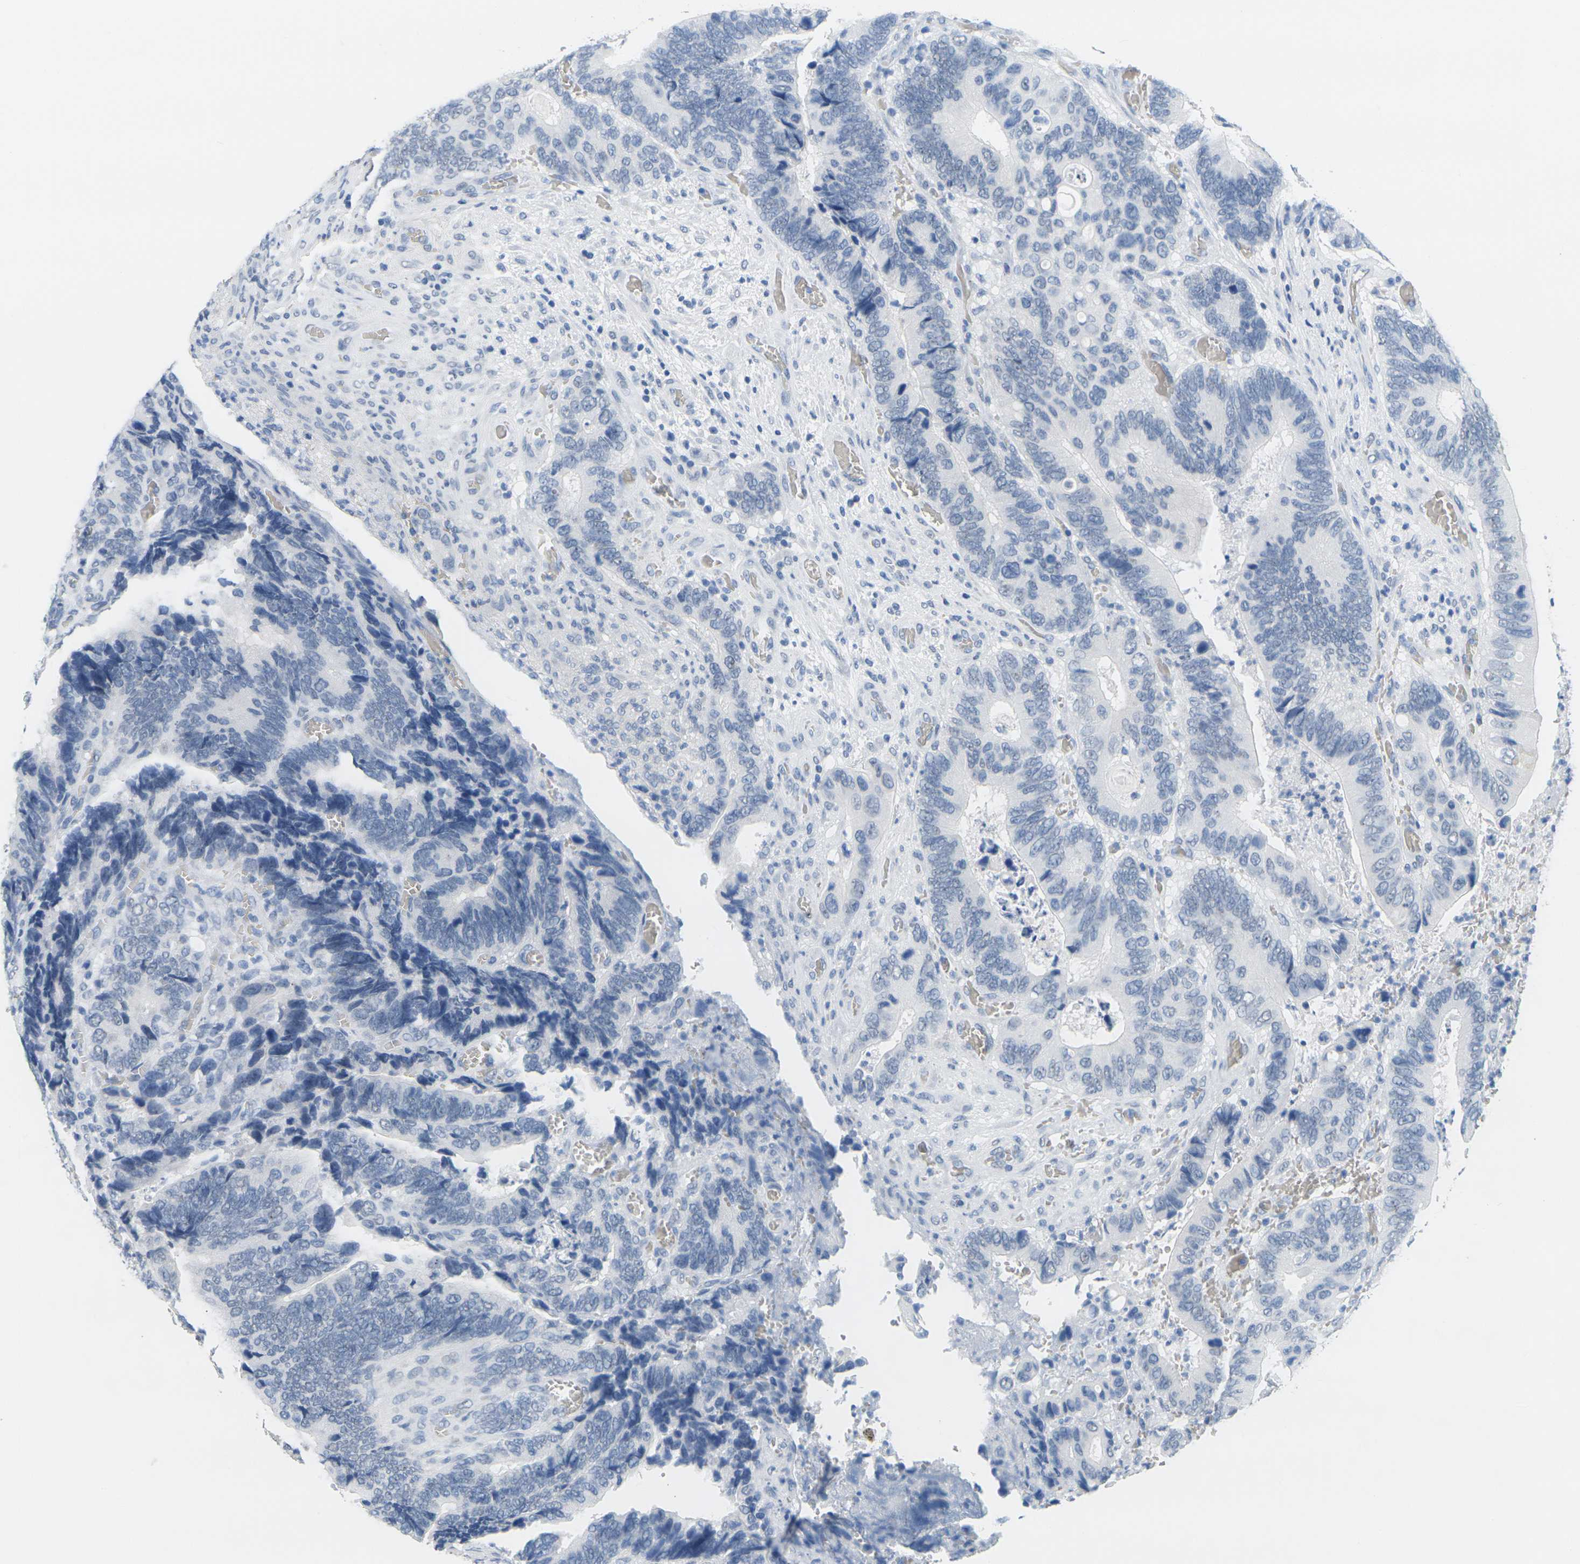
{"staining": {"intensity": "negative", "quantity": "none", "location": "none"}, "tissue": "colorectal cancer", "cell_type": "Tumor cells", "image_type": "cancer", "snomed": [{"axis": "morphology", "description": "Adenocarcinoma, NOS"}, {"axis": "topography", "description": "Colon"}], "caption": "The image reveals no significant expression in tumor cells of colorectal cancer.", "gene": "CTAG1A", "patient": {"sex": "male", "age": 72}}